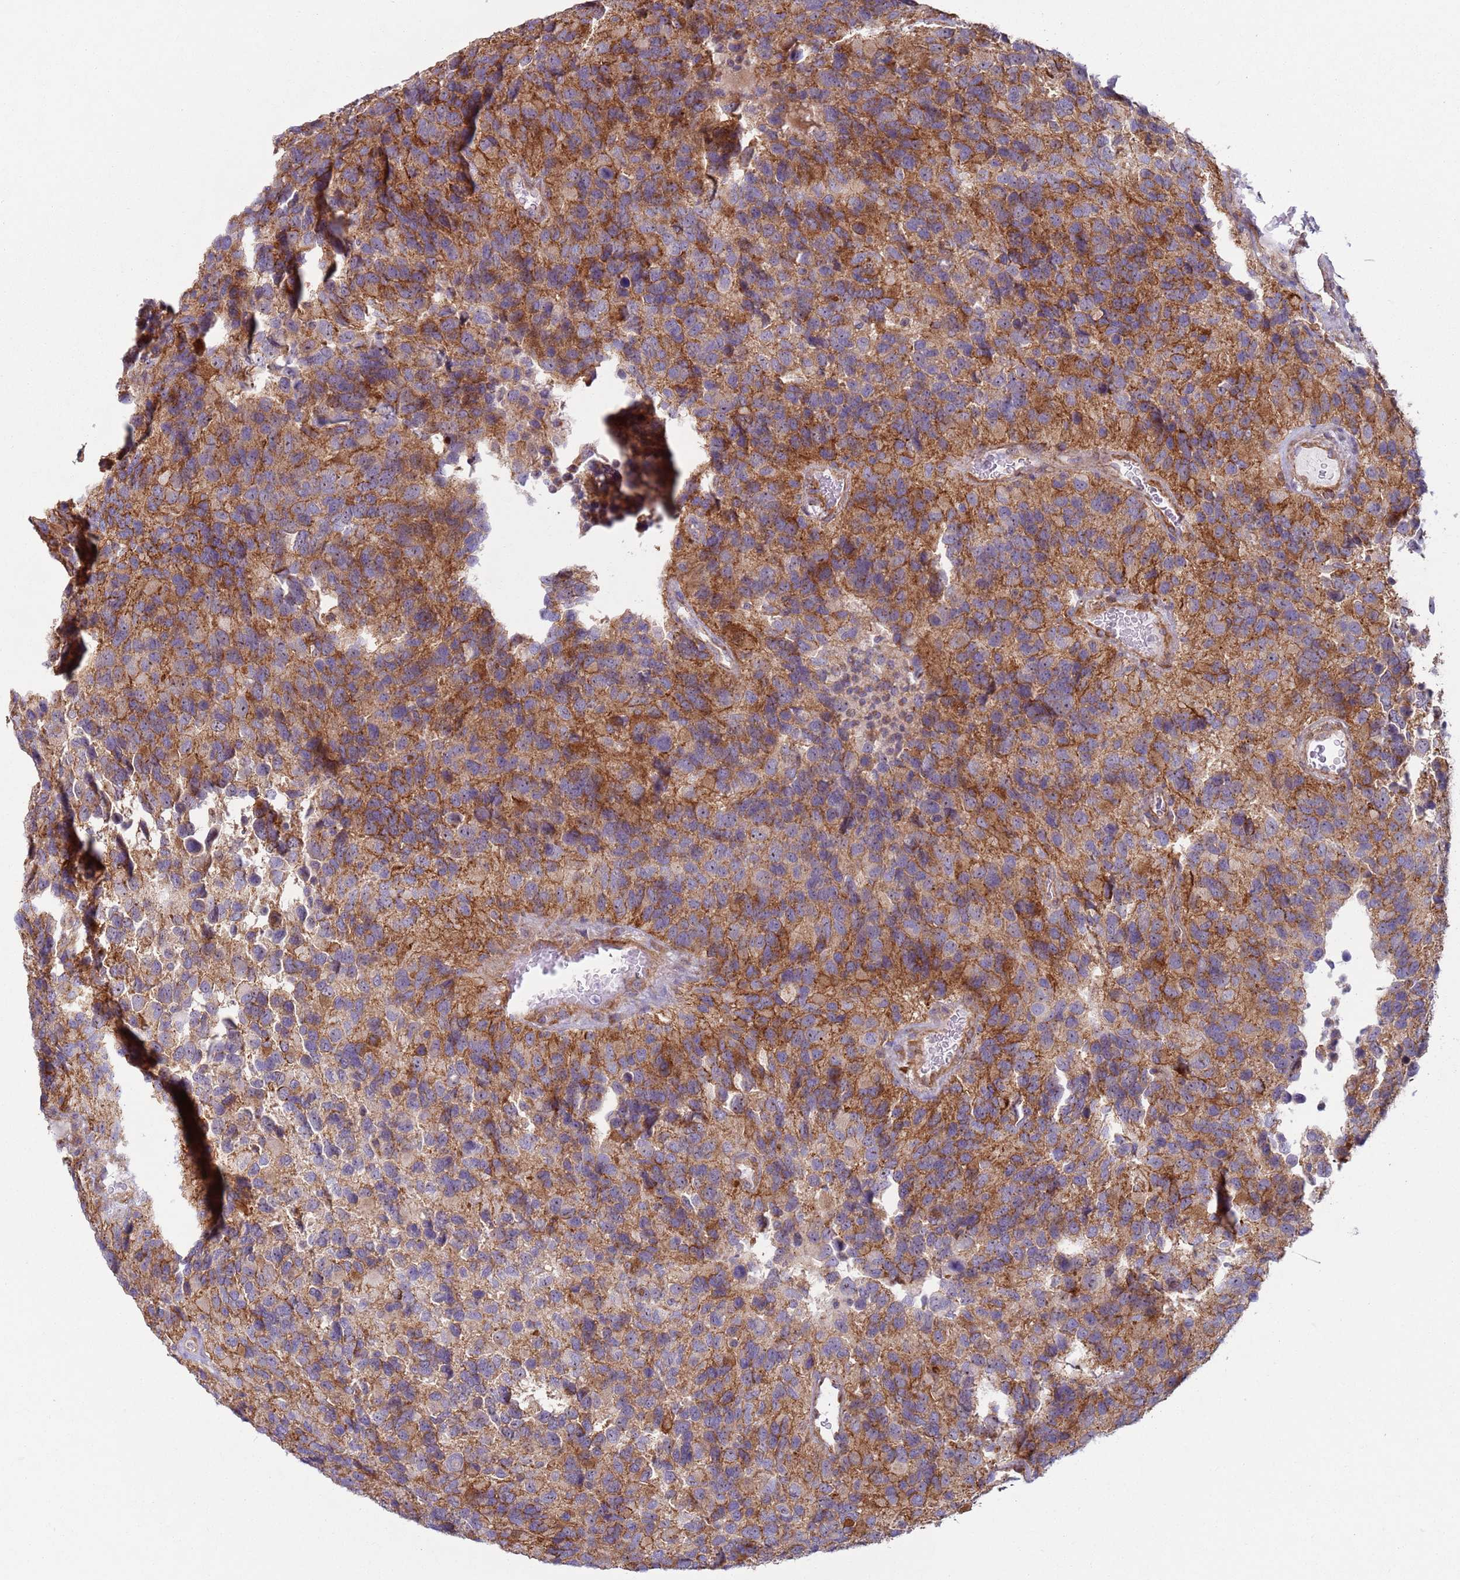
{"staining": {"intensity": "moderate", "quantity": ">75%", "location": "cytoplasmic/membranous"}, "tissue": "glioma", "cell_type": "Tumor cells", "image_type": "cancer", "snomed": [{"axis": "morphology", "description": "Glioma, malignant, High grade"}, {"axis": "topography", "description": "Brain"}], "caption": "This is an image of immunohistochemistry staining of glioma, which shows moderate expression in the cytoplasmic/membranous of tumor cells.", "gene": "HEATR1", "patient": {"sex": "male", "age": 77}}